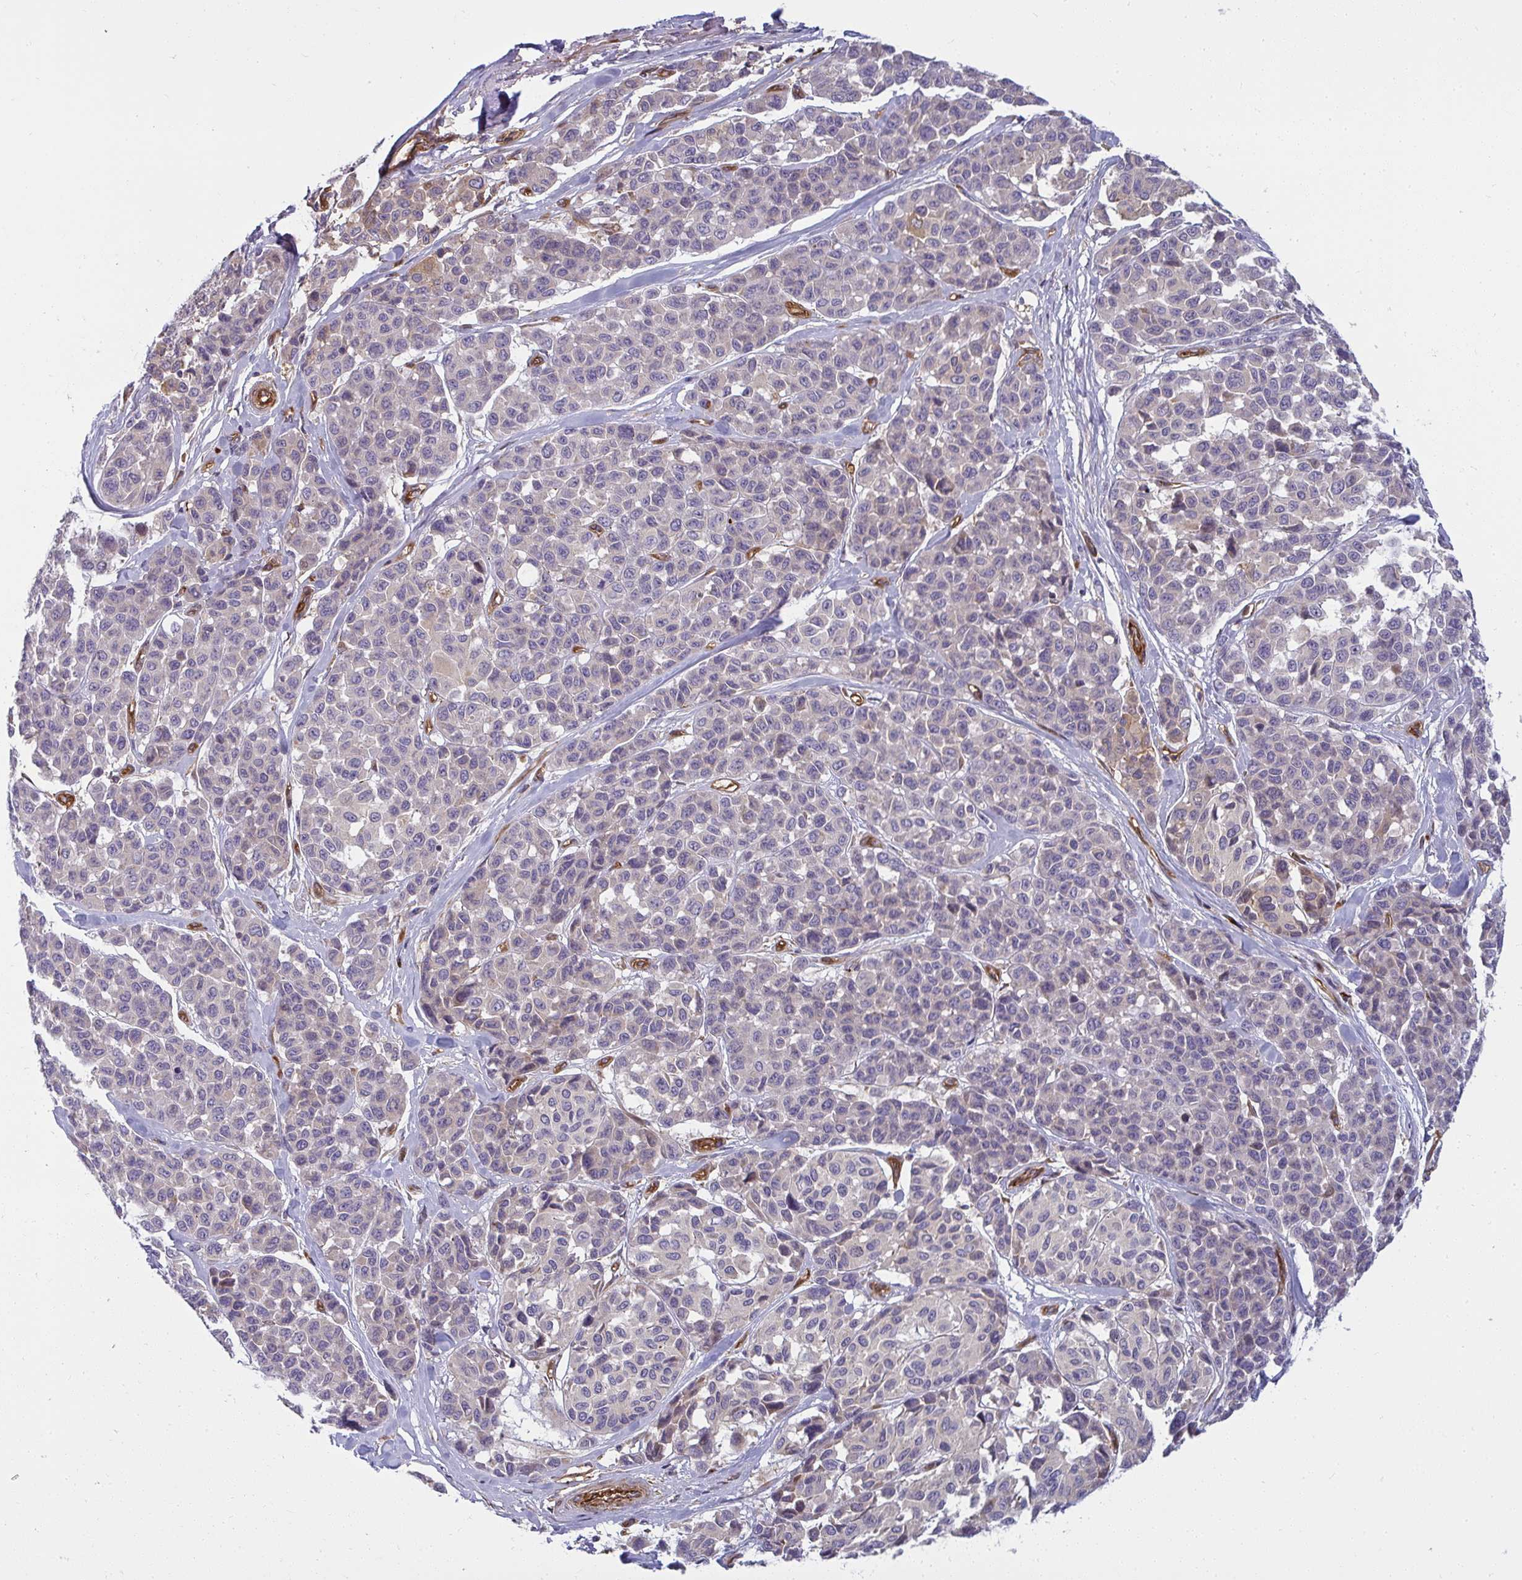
{"staining": {"intensity": "weak", "quantity": "<25%", "location": "cytoplasmic/membranous"}, "tissue": "melanoma", "cell_type": "Tumor cells", "image_type": "cancer", "snomed": [{"axis": "morphology", "description": "Malignant melanoma, NOS"}, {"axis": "topography", "description": "Skin"}], "caption": "The micrograph demonstrates no significant staining in tumor cells of melanoma.", "gene": "IFIT3", "patient": {"sex": "female", "age": 66}}